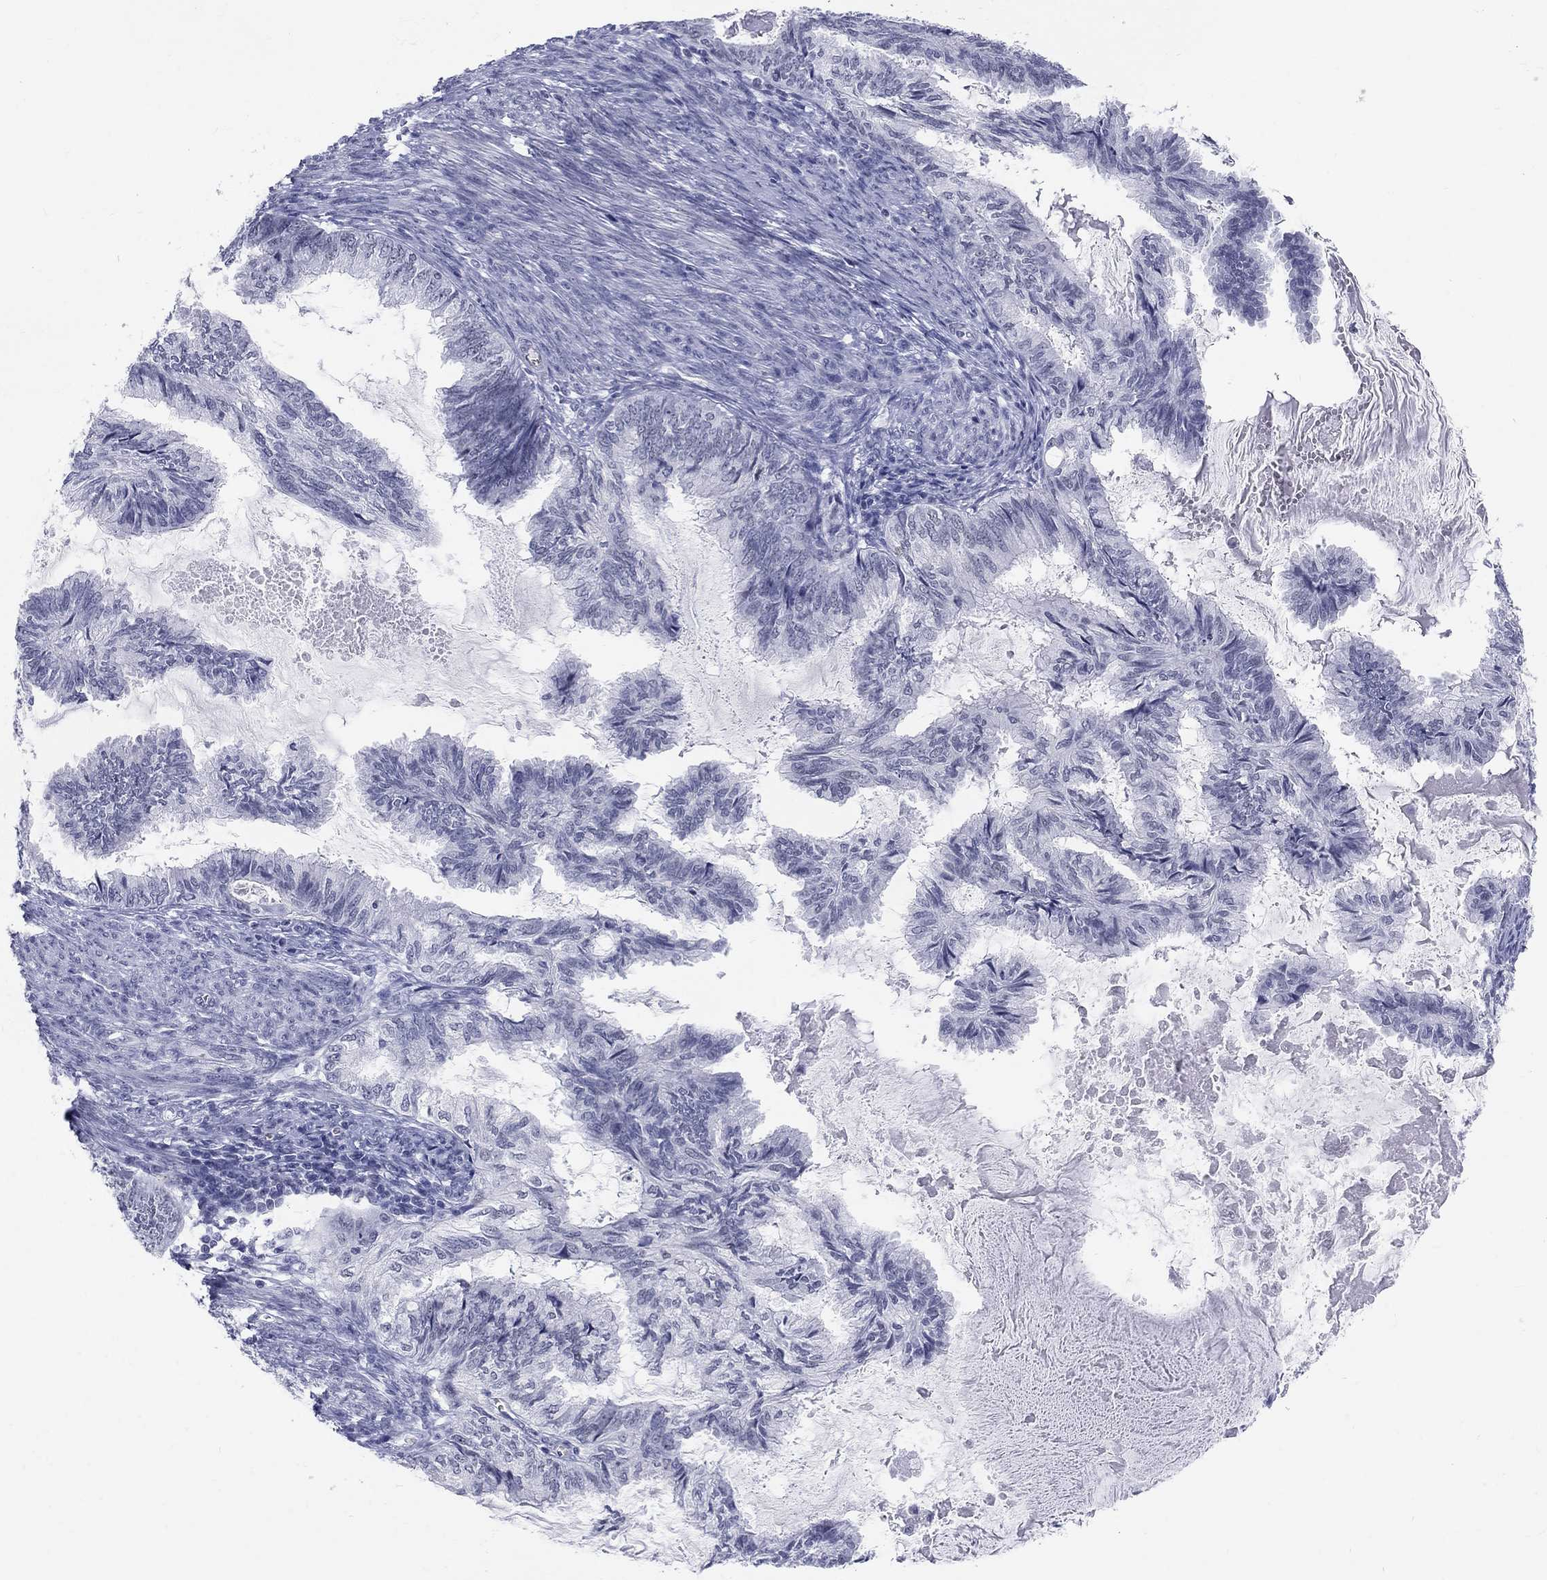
{"staining": {"intensity": "negative", "quantity": "none", "location": "none"}, "tissue": "endometrial cancer", "cell_type": "Tumor cells", "image_type": "cancer", "snomed": [{"axis": "morphology", "description": "Adenocarcinoma, NOS"}, {"axis": "topography", "description": "Endometrium"}], "caption": "The photomicrograph exhibits no staining of tumor cells in adenocarcinoma (endometrial).", "gene": "DMTN", "patient": {"sex": "female", "age": 86}}